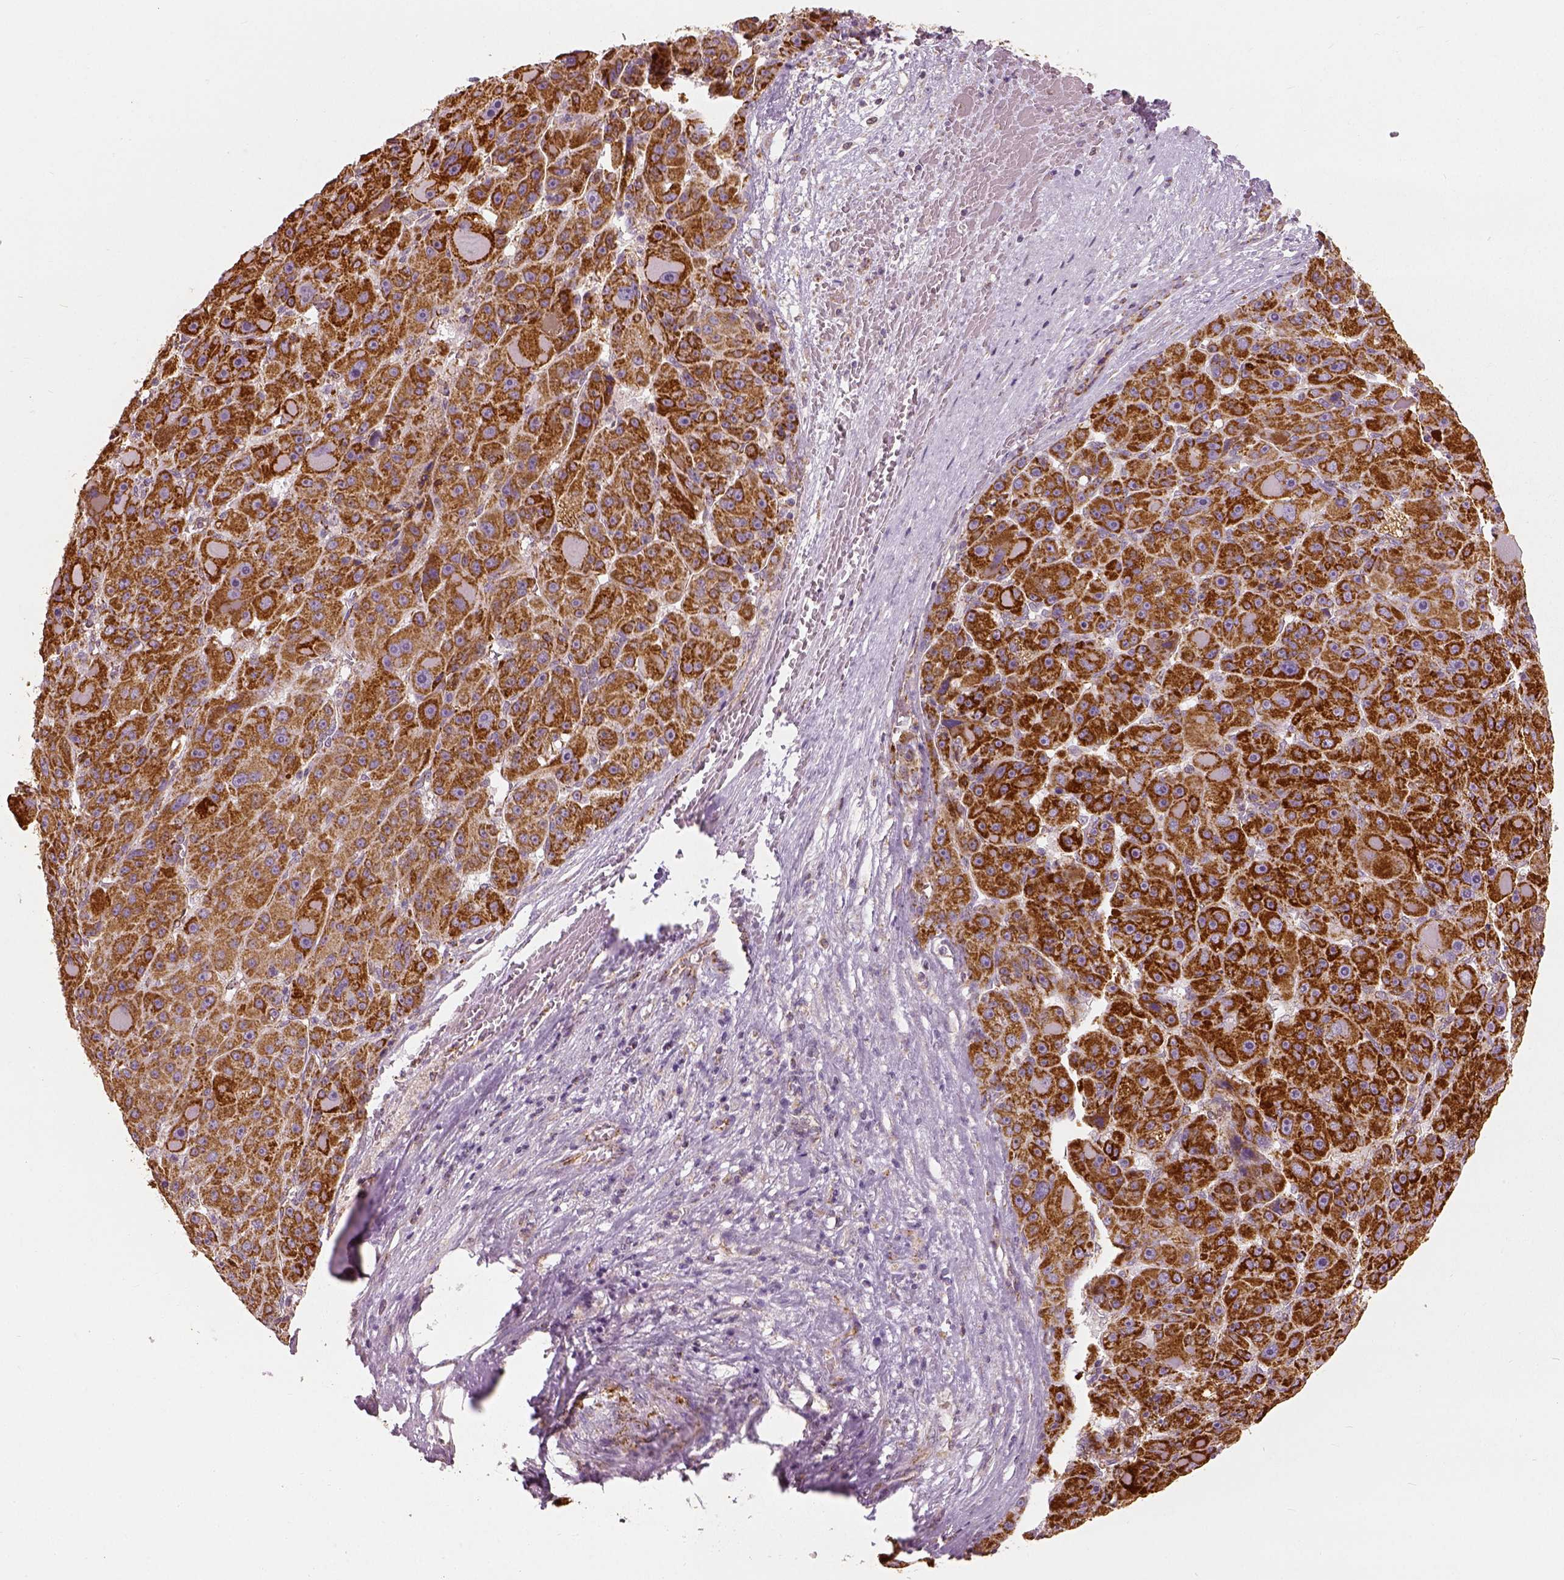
{"staining": {"intensity": "strong", "quantity": ">75%", "location": "cytoplasmic/membranous"}, "tissue": "liver cancer", "cell_type": "Tumor cells", "image_type": "cancer", "snomed": [{"axis": "morphology", "description": "Carcinoma, Hepatocellular, NOS"}, {"axis": "topography", "description": "Liver"}], "caption": "DAB (3,3'-diaminobenzidine) immunohistochemical staining of liver cancer (hepatocellular carcinoma) reveals strong cytoplasmic/membranous protein staining in approximately >75% of tumor cells.", "gene": "PGAM5", "patient": {"sex": "male", "age": 76}}